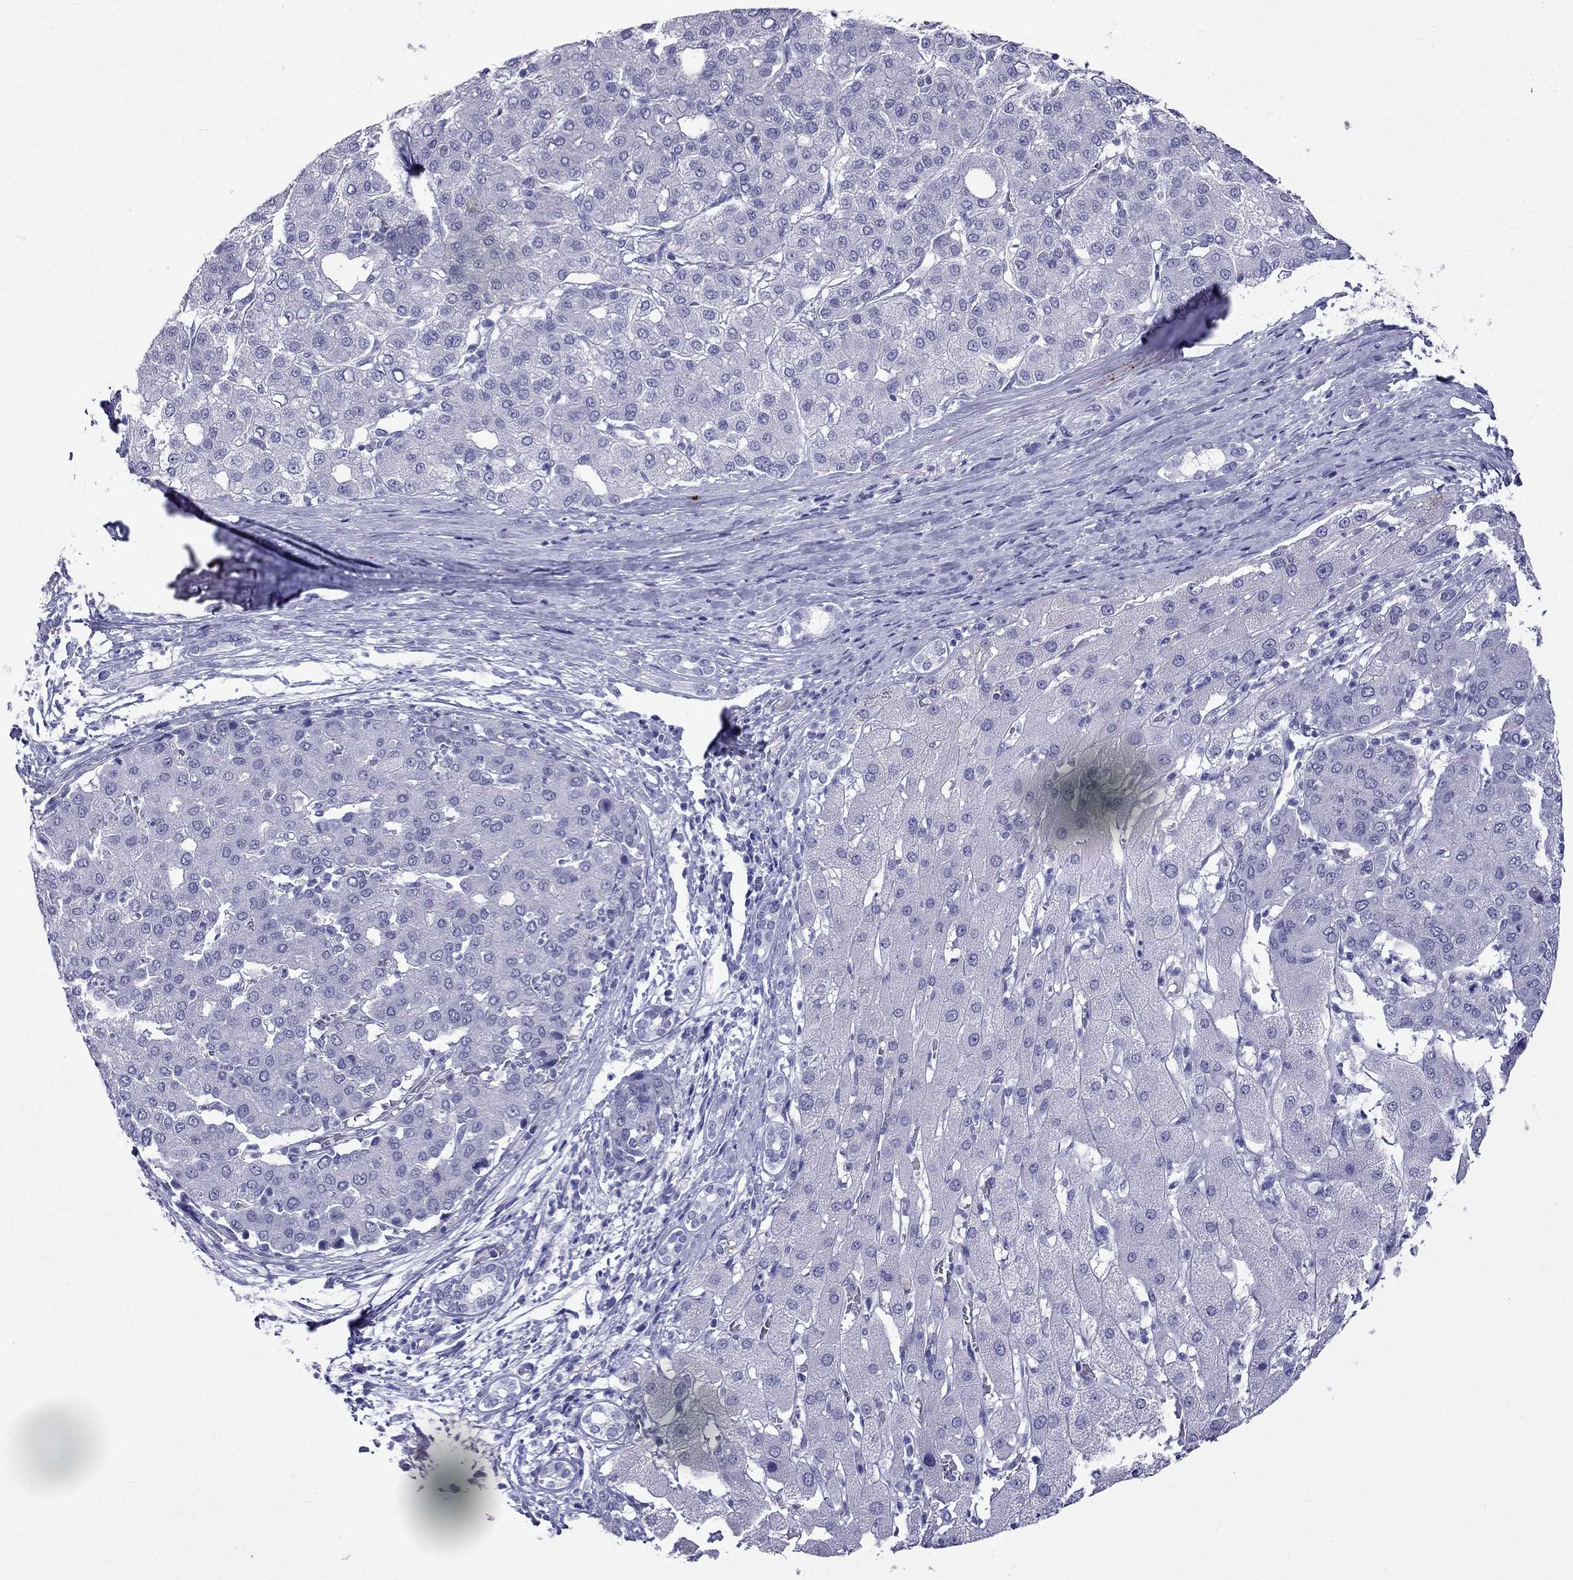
{"staining": {"intensity": "negative", "quantity": "none", "location": "none"}, "tissue": "liver cancer", "cell_type": "Tumor cells", "image_type": "cancer", "snomed": [{"axis": "morphology", "description": "Carcinoma, Hepatocellular, NOS"}, {"axis": "topography", "description": "Liver"}], "caption": "Tumor cells show no significant protein staining in liver cancer. Brightfield microscopy of IHC stained with DAB (brown) and hematoxylin (blue), captured at high magnification.", "gene": "MGP", "patient": {"sex": "male", "age": 65}}